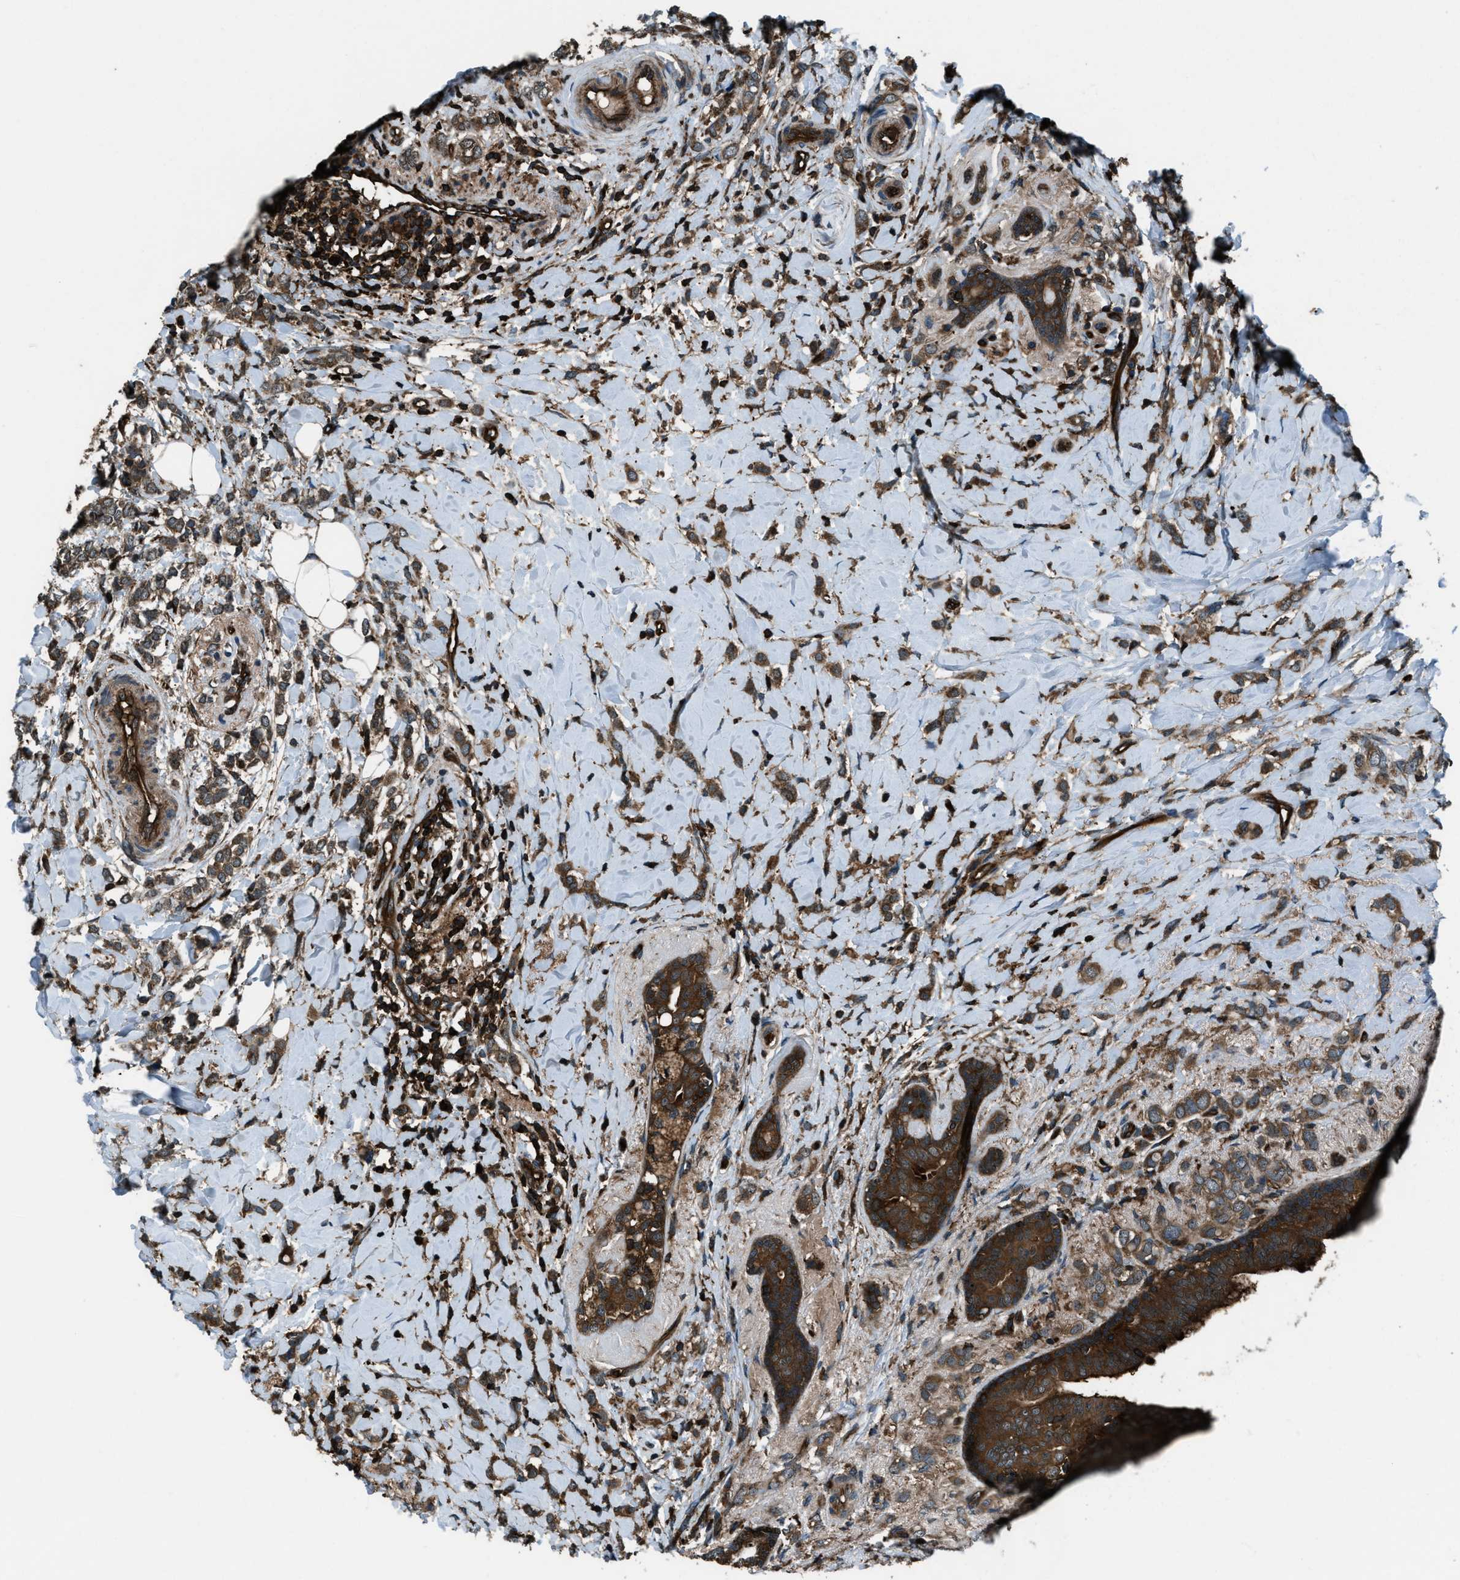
{"staining": {"intensity": "strong", "quantity": ">75%", "location": "cytoplasmic/membranous"}, "tissue": "breast cancer", "cell_type": "Tumor cells", "image_type": "cancer", "snomed": [{"axis": "morphology", "description": "Normal tissue, NOS"}, {"axis": "morphology", "description": "Lobular carcinoma"}, {"axis": "topography", "description": "Breast"}], "caption": "A photomicrograph showing strong cytoplasmic/membranous positivity in approximately >75% of tumor cells in breast cancer, as visualized by brown immunohistochemical staining.", "gene": "SNX30", "patient": {"sex": "female", "age": 47}}